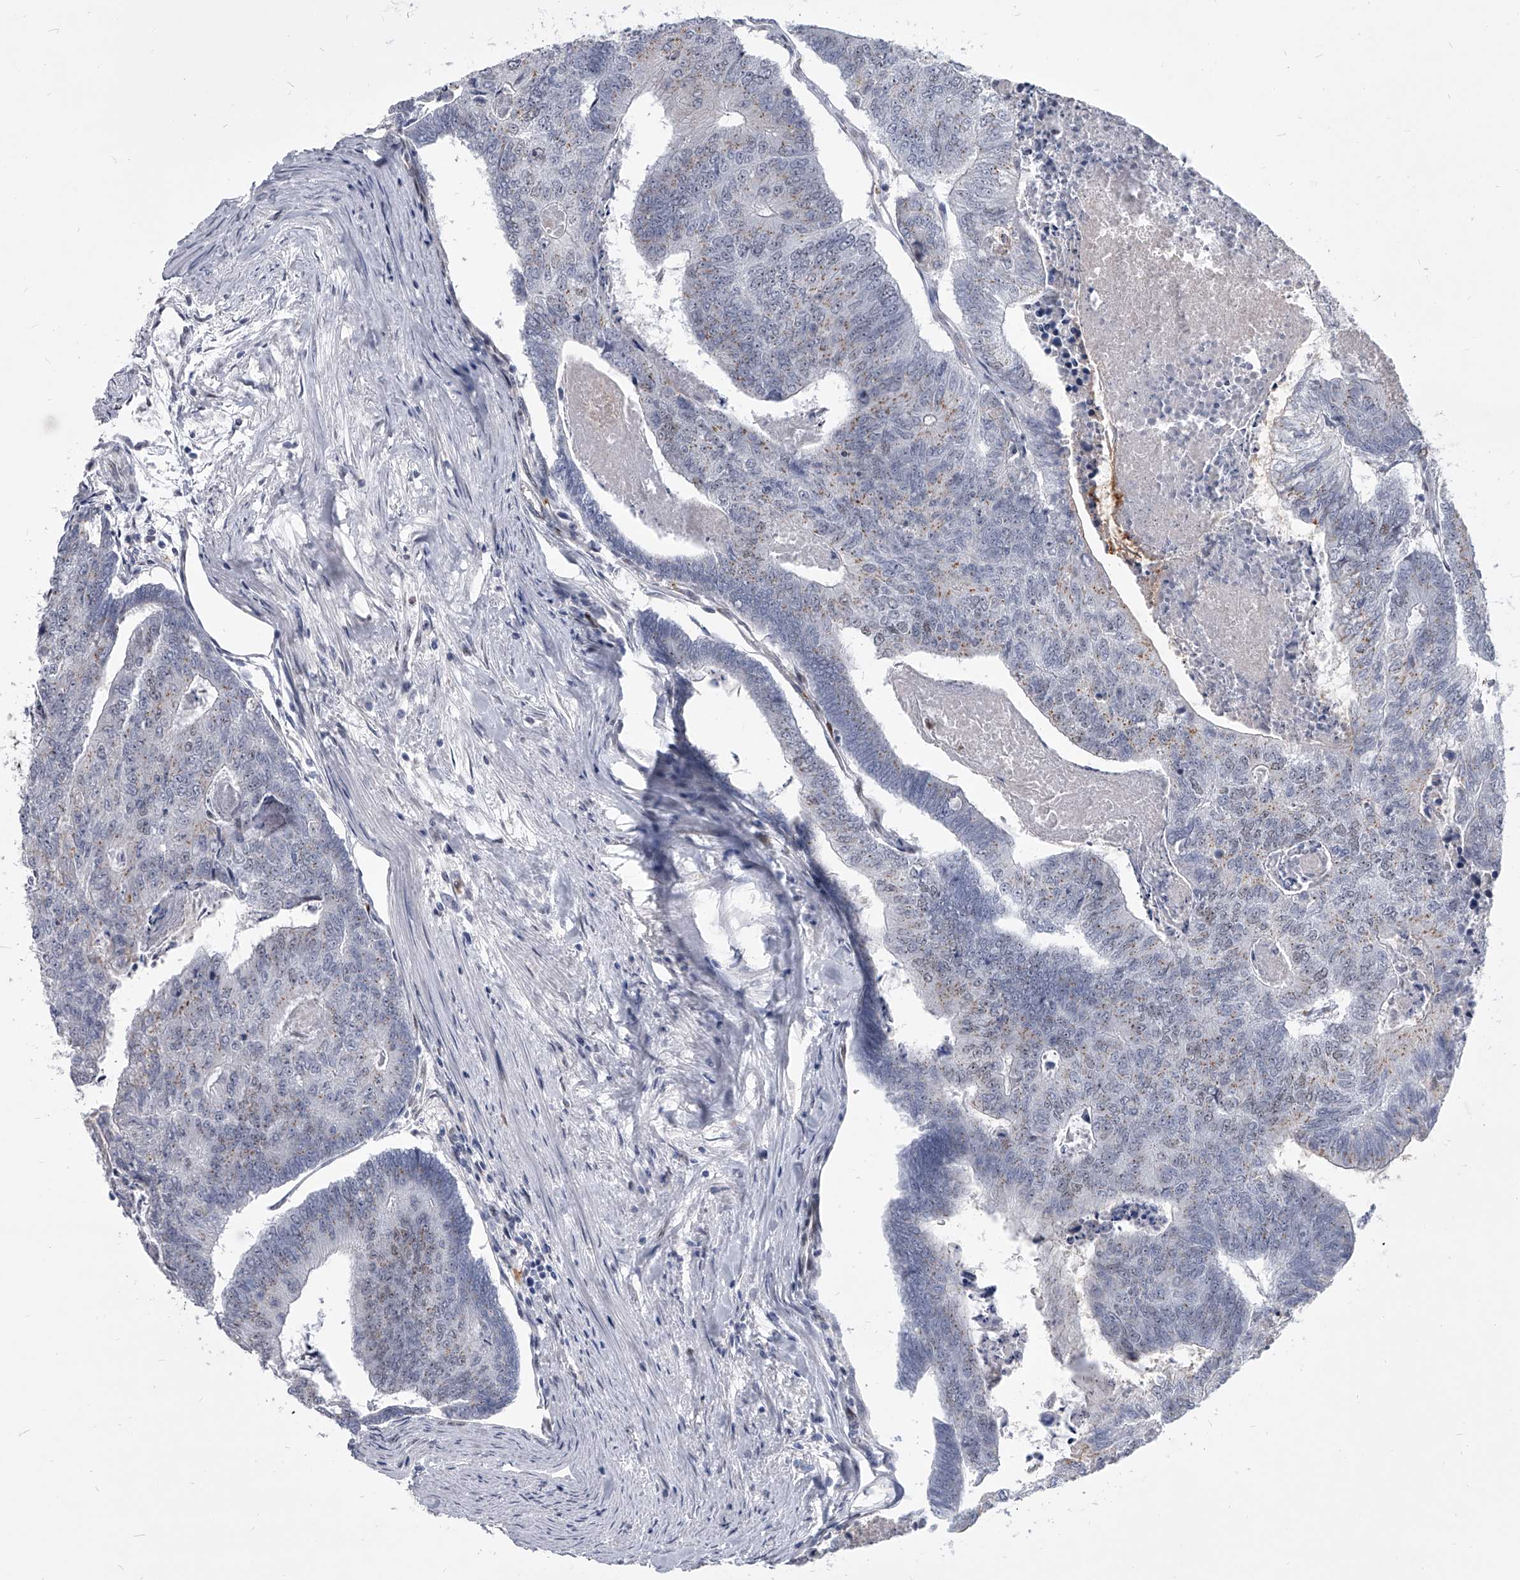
{"staining": {"intensity": "weak", "quantity": "25%-75%", "location": "cytoplasmic/membranous"}, "tissue": "colorectal cancer", "cell_type": "Tumor cells", "image_type": "cancer", "snomed": [{"axis": "morphology", "description": "Adenocarcinoma, NOS"}, {"axis": "topography", "description": "Colon"}], "caption": "Immunohistochemical staining of adenocarcinoma (colorectal) shows low levels of weak cytoplasmic/membranous expression in approximately 25%-75% of tumor cells.", "gene": "EVA1C", "patient": {"sex": "female", "age": 67}}